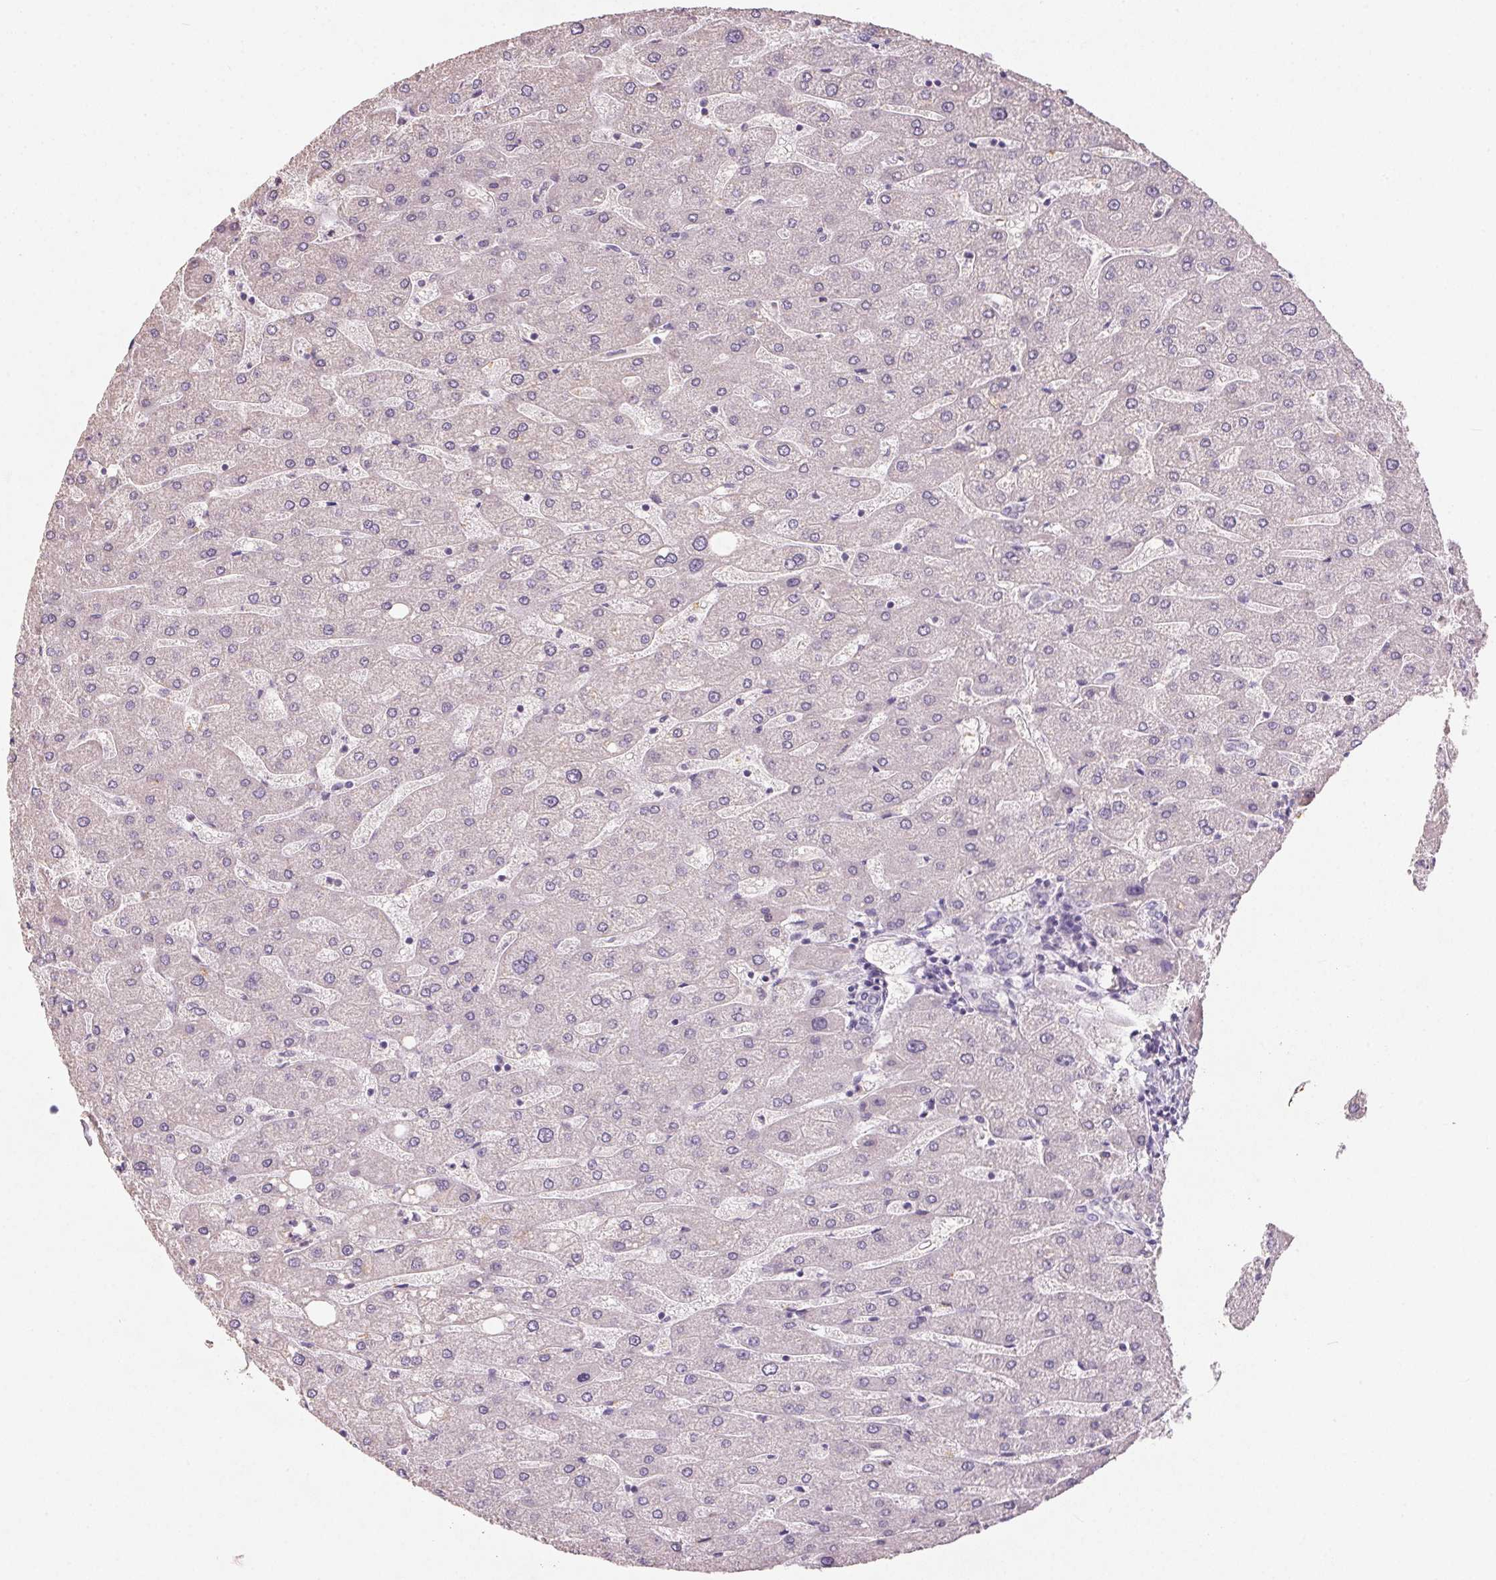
{"staining": {"intensity": "negative", "quantity": "none", "location": "none"}, "tissue": "liver", "cell_type": "Cholangiocytes", "image_type": "normal", "snomed": [{"axis": "morphology", "description": "Normal tissue, NOS"}, {"axis": "topography", "description": "Liver"}], "caption": "IHC of unremarkable liver displays no positivity in cholangiocytes.", "gene": "HSD17B1", "patient": {"sex": "male", "age": 67}}